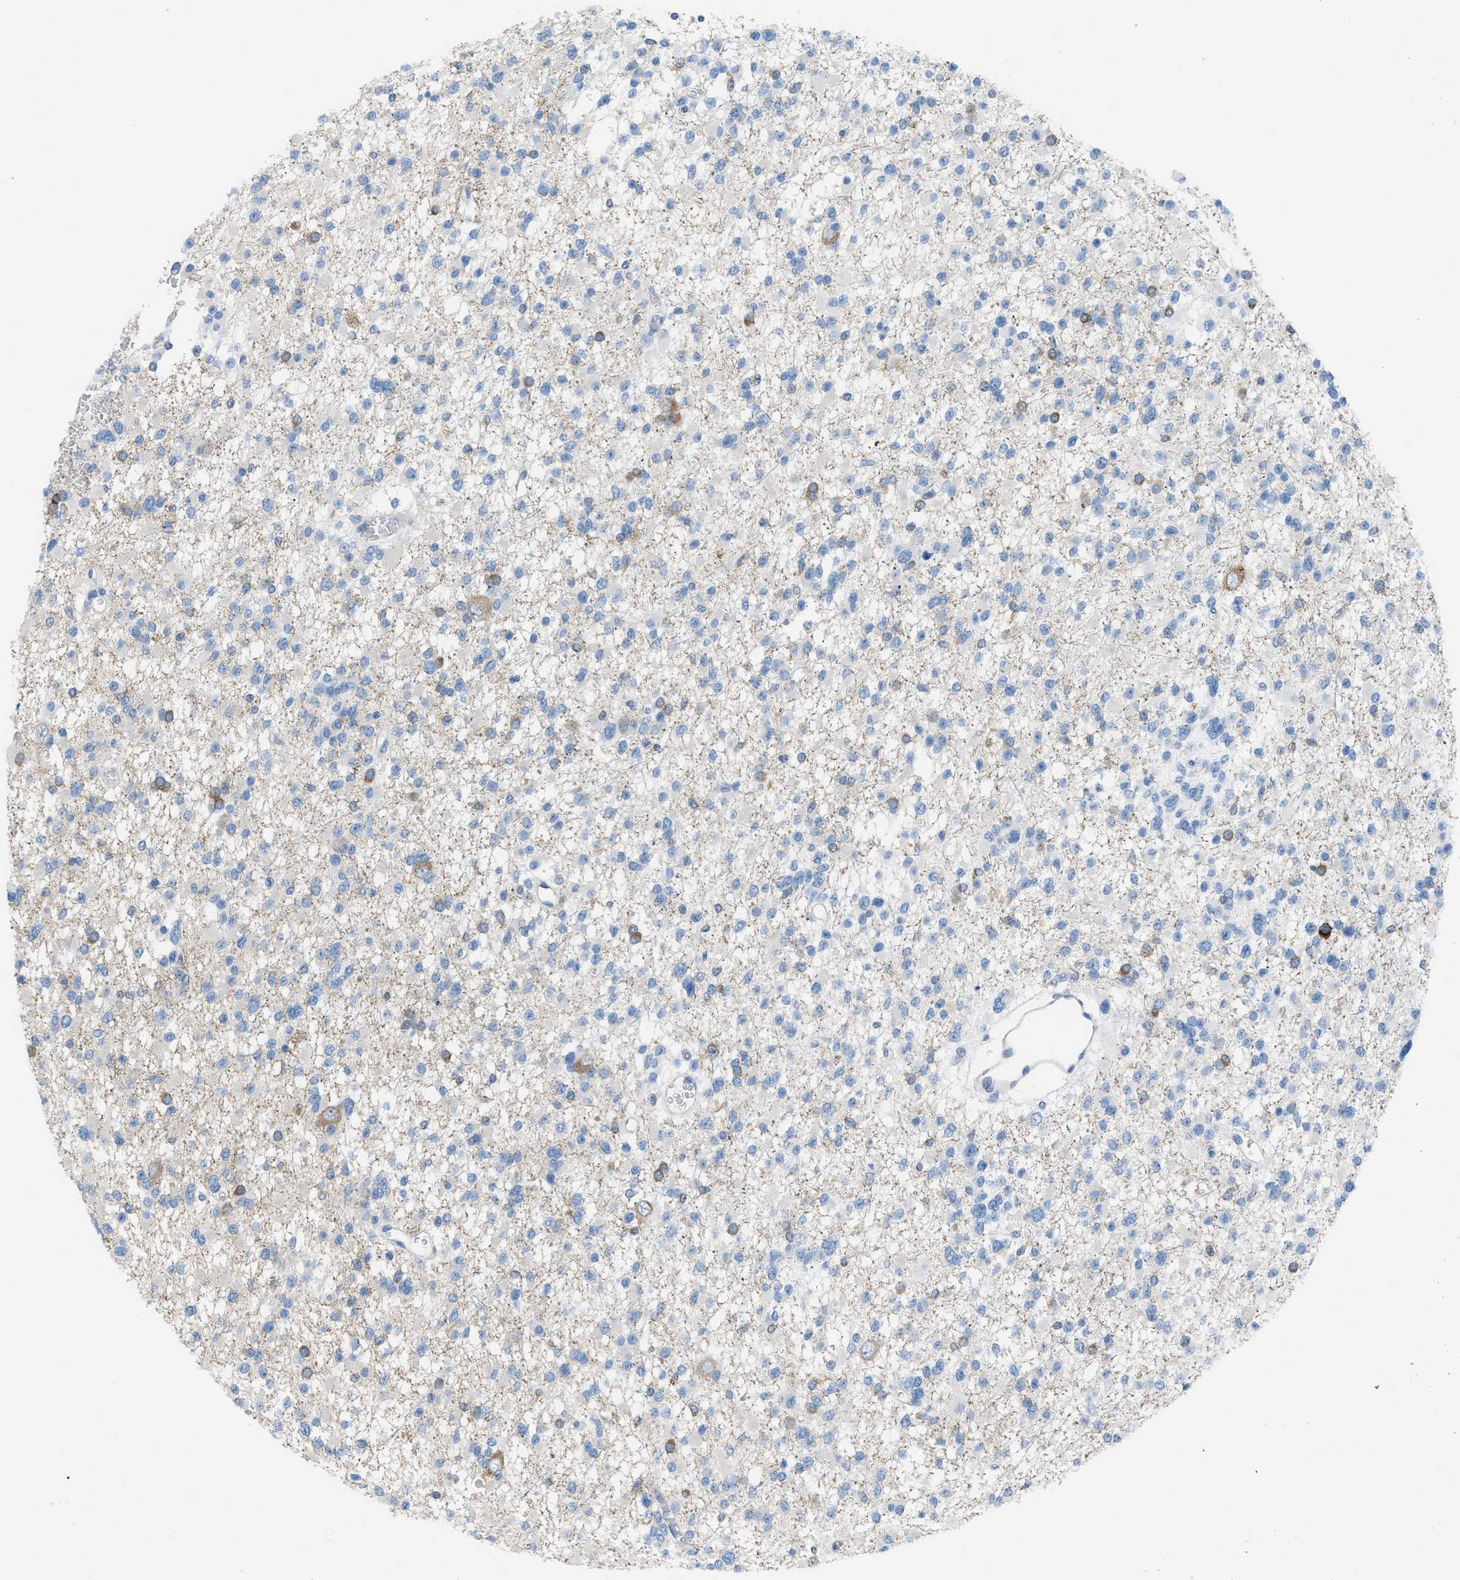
{"staining": {"intensity": "moderate", "quantity": "<25%", "location": "cytoplasmic/membranous"}, "tissue": "glioma", "cell_type": "Tumor cells", "image_type": "cancer", "snomed": [{"axis": "morphology", "description": "Glioma, malignant, Low grade"}, {"axis": "topography", "description": "Brain"}], "caption": "Protein analysis of glioma tissue demonstrates moderate cytoplasmic/membranous positivity in approximately <25% of tumor cells. The staining was performed using DAB (3,3'-diaminobenzidine) to visualize the protein expression in brown, while the nuclei were stained in blue with hematoxylin (Magnification: 20x).", "gene": "ASGR1", "patient": {"sex": "female", "age": 22}}